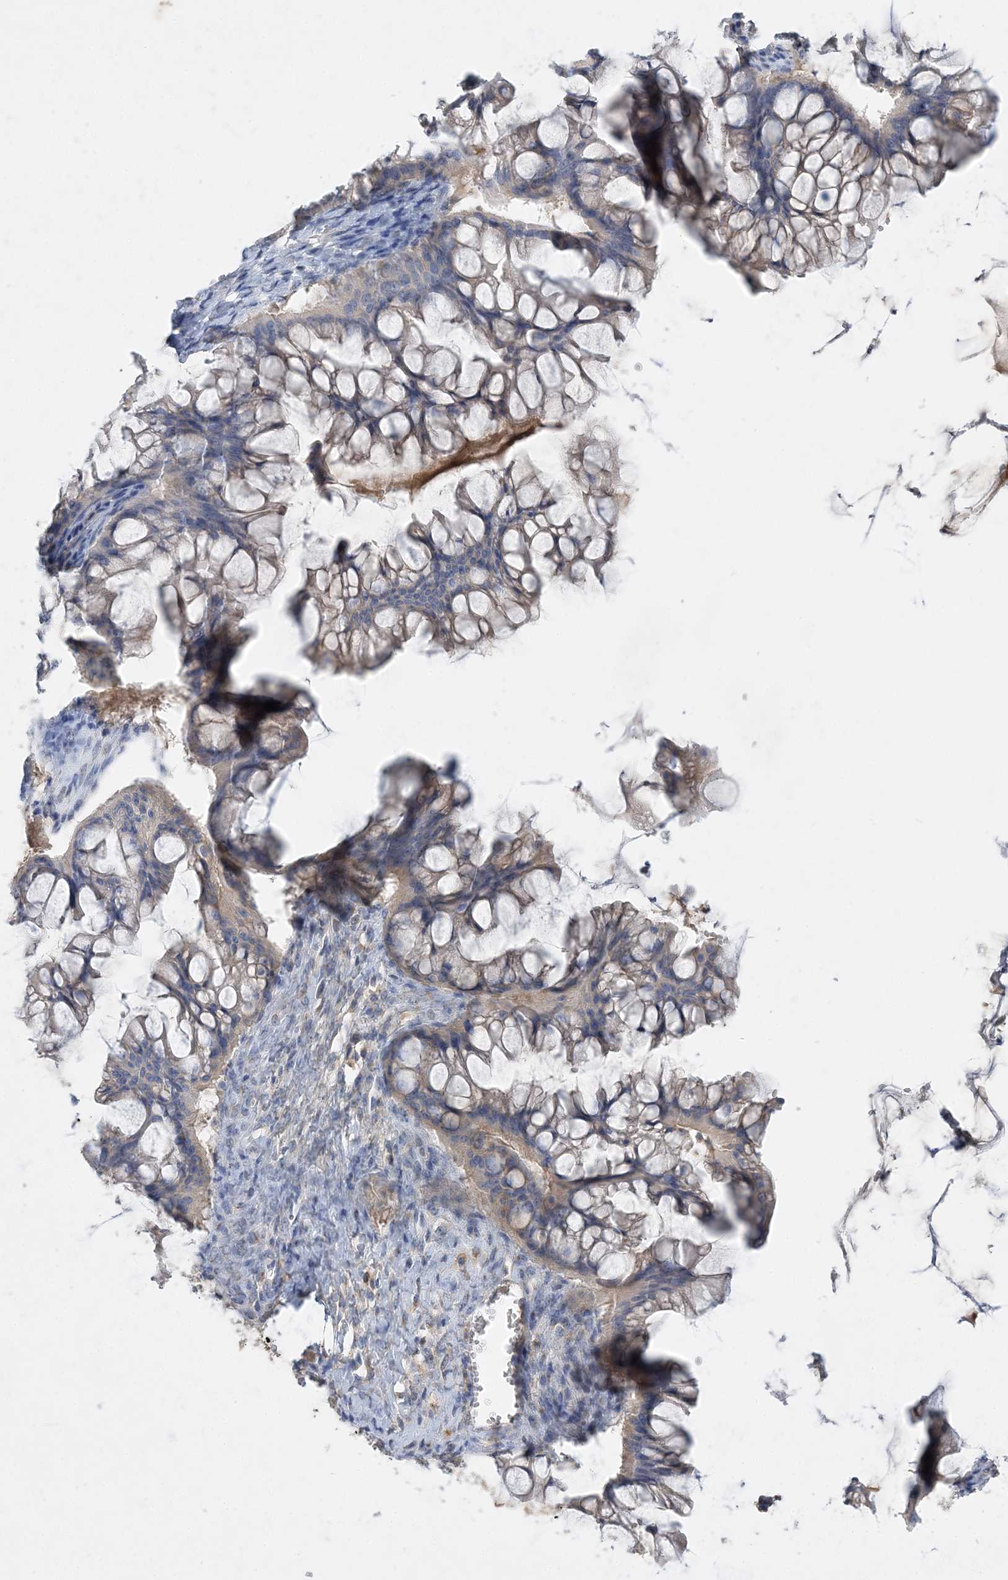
{"staining": {"intensity": "weak", "quantity": "<25%", "location": "cytoplasmic/membranous"}, "tissue": "ovarian cancer", "cell_type": "Tumor cells", "image_type": "cancer", "snomed": [{"axis": "morphology", "description": "Cystadenocarcinoma, mucinous, NOS"}, {"axis": "topography", "description": "Ovary"}], "caption": "High magnification brightfield microscopy of mucinous cystadenocarcinoma (ovarian) stained with DAB (3,3'-diaminobenzidine) (brown) and counterstained with hematoxylin (blue): tumor cells show no significant expression.", "gene": "GRINA", "patient": {"sex": "female", "age": 73}}